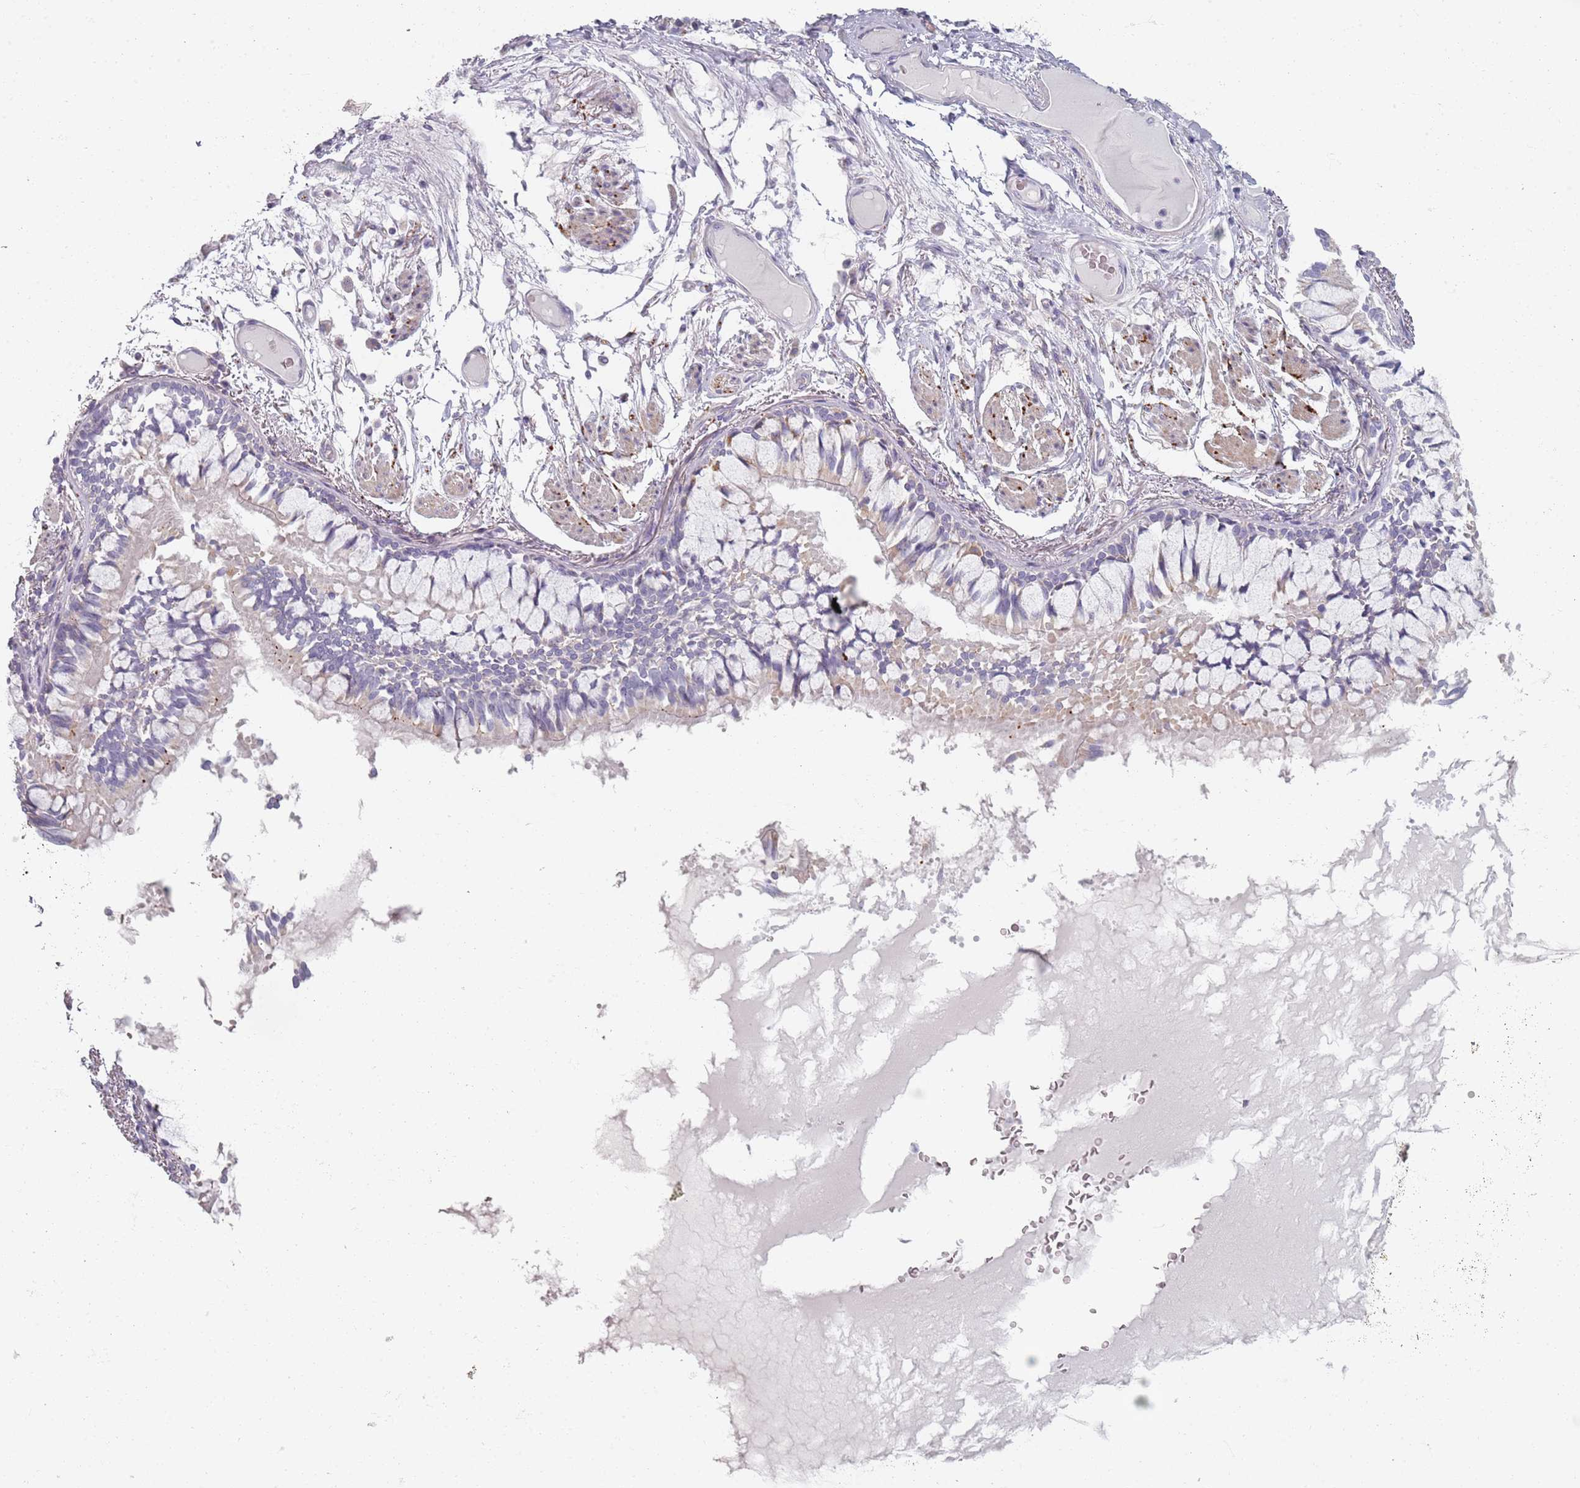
{"staining": {"intensity": "negative", "quantity": "none", "location": "none"}, "tissue": "bronchus", "cell_type": "Respiratory epithelial cells", "image_type": "normal", "snomed": [{"axis": "morphology", "description": "Normal tissue, NOS"}, {"axis": "topography", "description": "Bronchus"}], "caption": "Respiratory epithelial cells show no significant protein positivity in unremarkable bronchus. (DAB immunohistochemistry, high magnification).", "gene": "SYNGR3", "patient": {"sex": "male", "age": 70}}